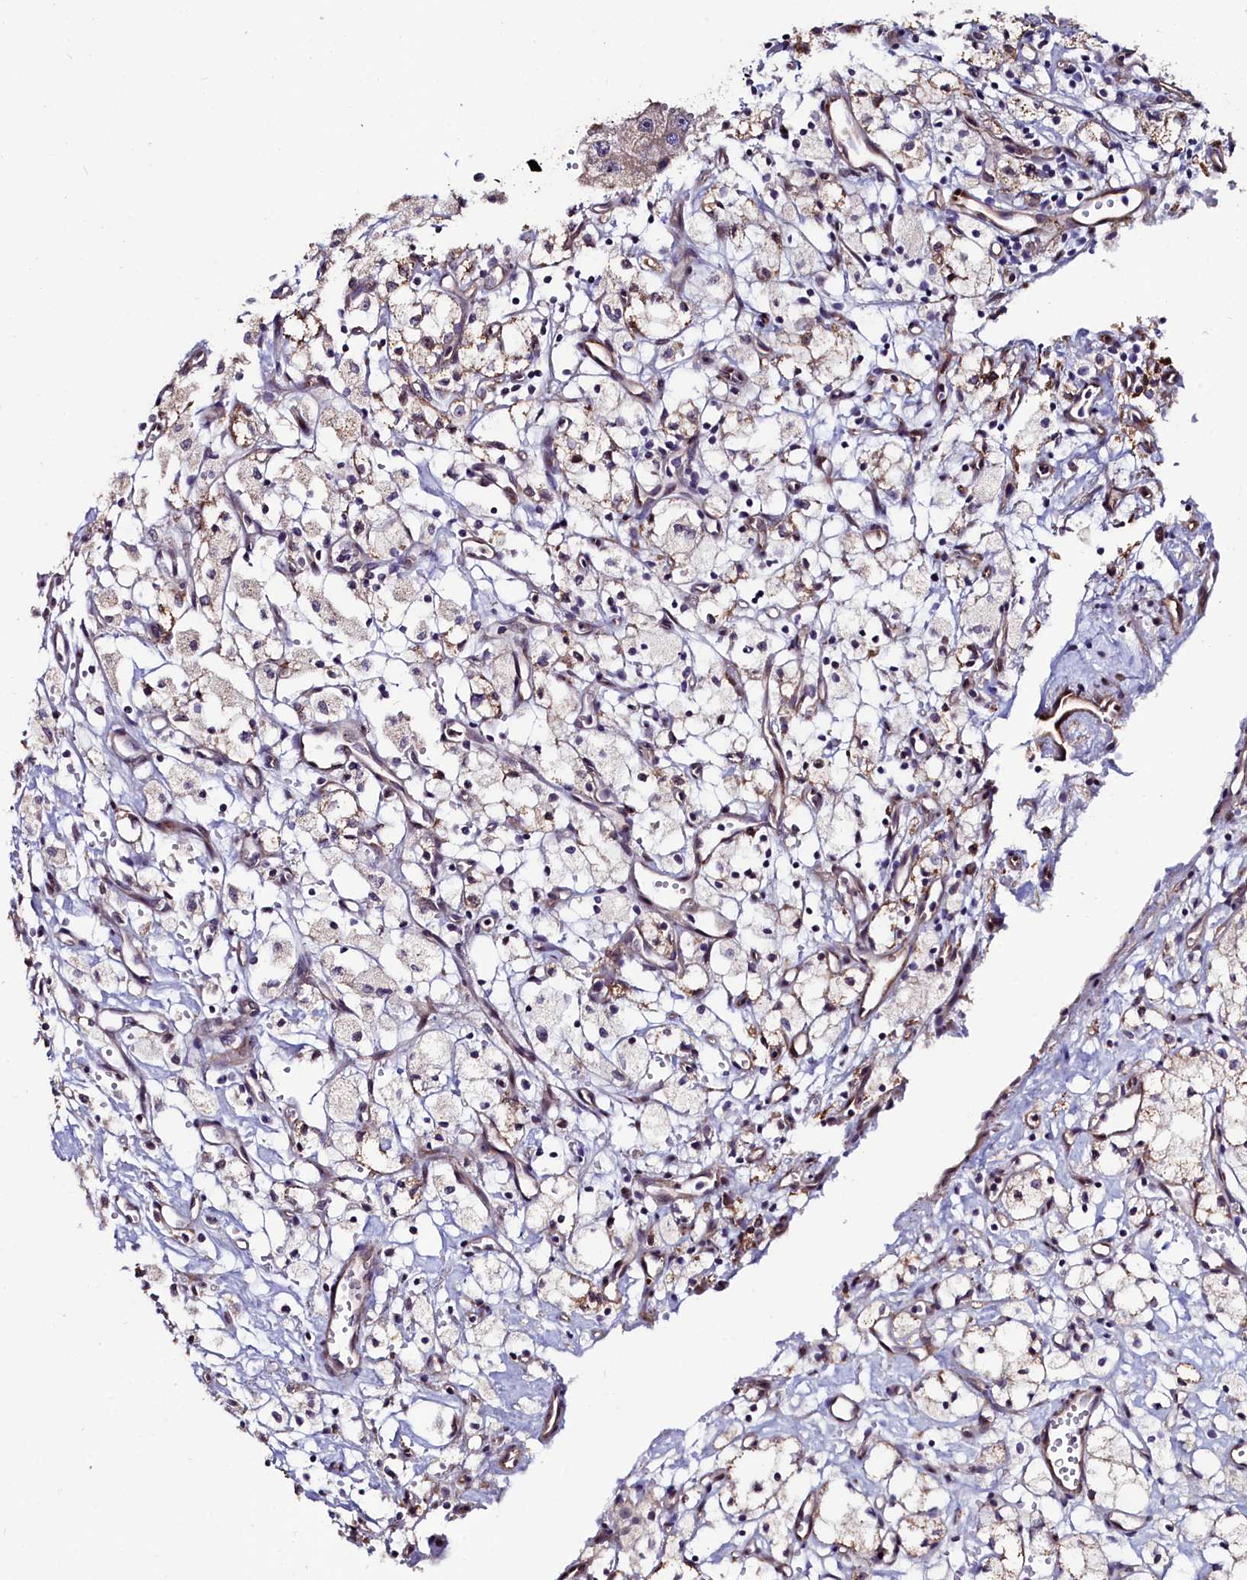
{"staining": {"intensity": "weak", "quantity": "<25%", "location": "cytoplasmic/membranous"}, "tissue": "renal cancer", "cell_type": "Tumor cells", "image_type": "cancer", "snomed": [{"axis": "morphology", "description": "Adenocarcinoma, NOS"}, {"axis": "topography", "description": "Kidney"}], "caption": "A photomicrograph of renal cancer stained for a protein shows no brown staining in tumor cells. (DAB IHC with hematoxylin counter stain).", "gene": "C4orf19", "patient": {"sex": "male", "age": 59}}